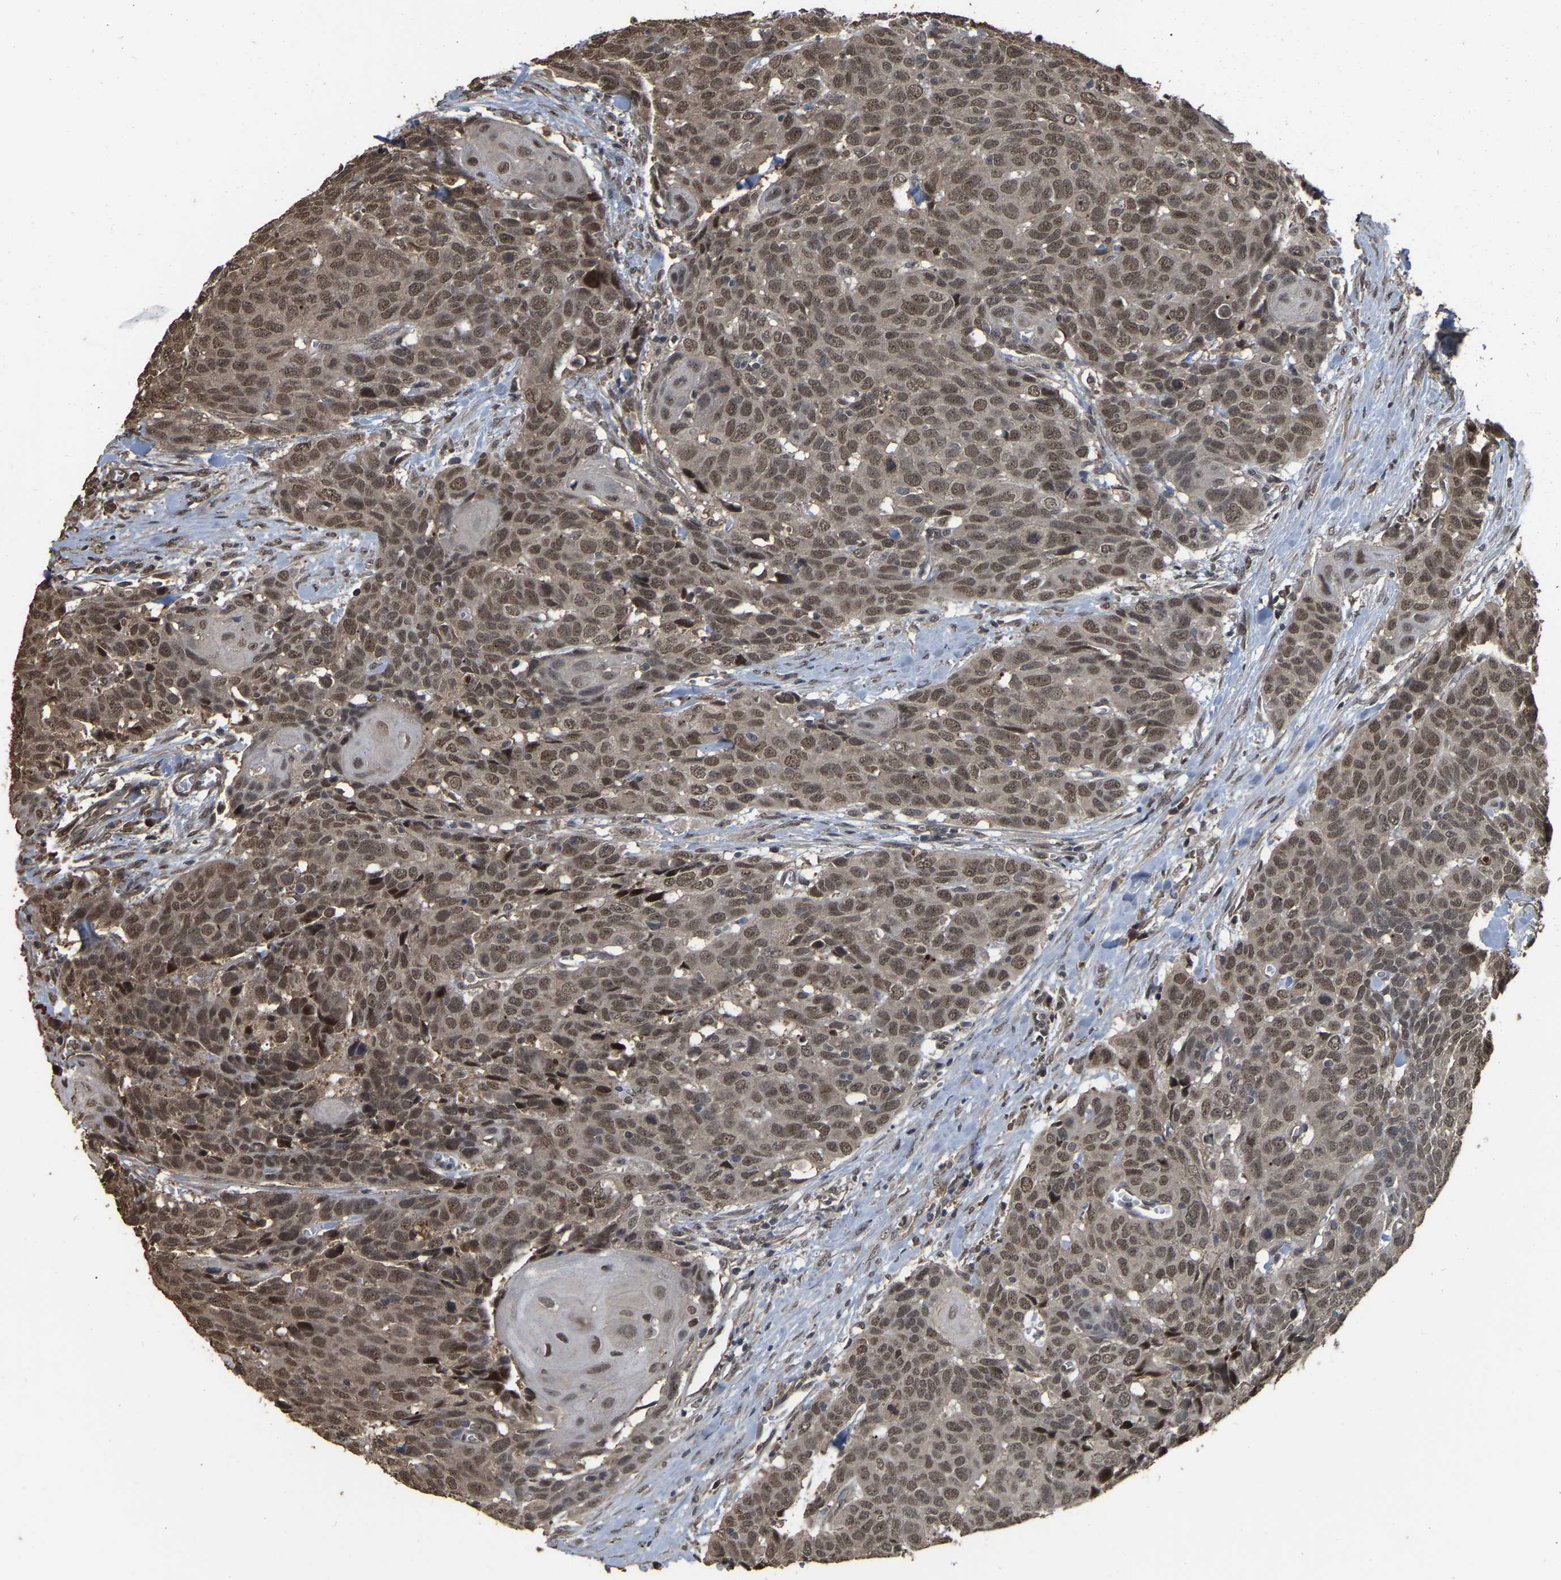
{"staining": {"intensity": "weak", "quantity": ">75%", "location": "nuclear"}, "tissue": "head and neck cancer", "cell_type": "Tumor cells", "image_type": "cancer", "snomed": [{"axis": "morphology", "description": "Squamous cell carcinoma, NOS"}, {"axis": "topography", "description": "Head-Neck"}], "caption": "Immunohistochemistry (IHC) (DAB) staining of human head and neck cancer (squamous cell carcinoma) exhibits weak nuclear protein expression in about >75% of tumor cells.", "gene": "ARHGAP23", "patient": {"sex": "male", "age": 66}}